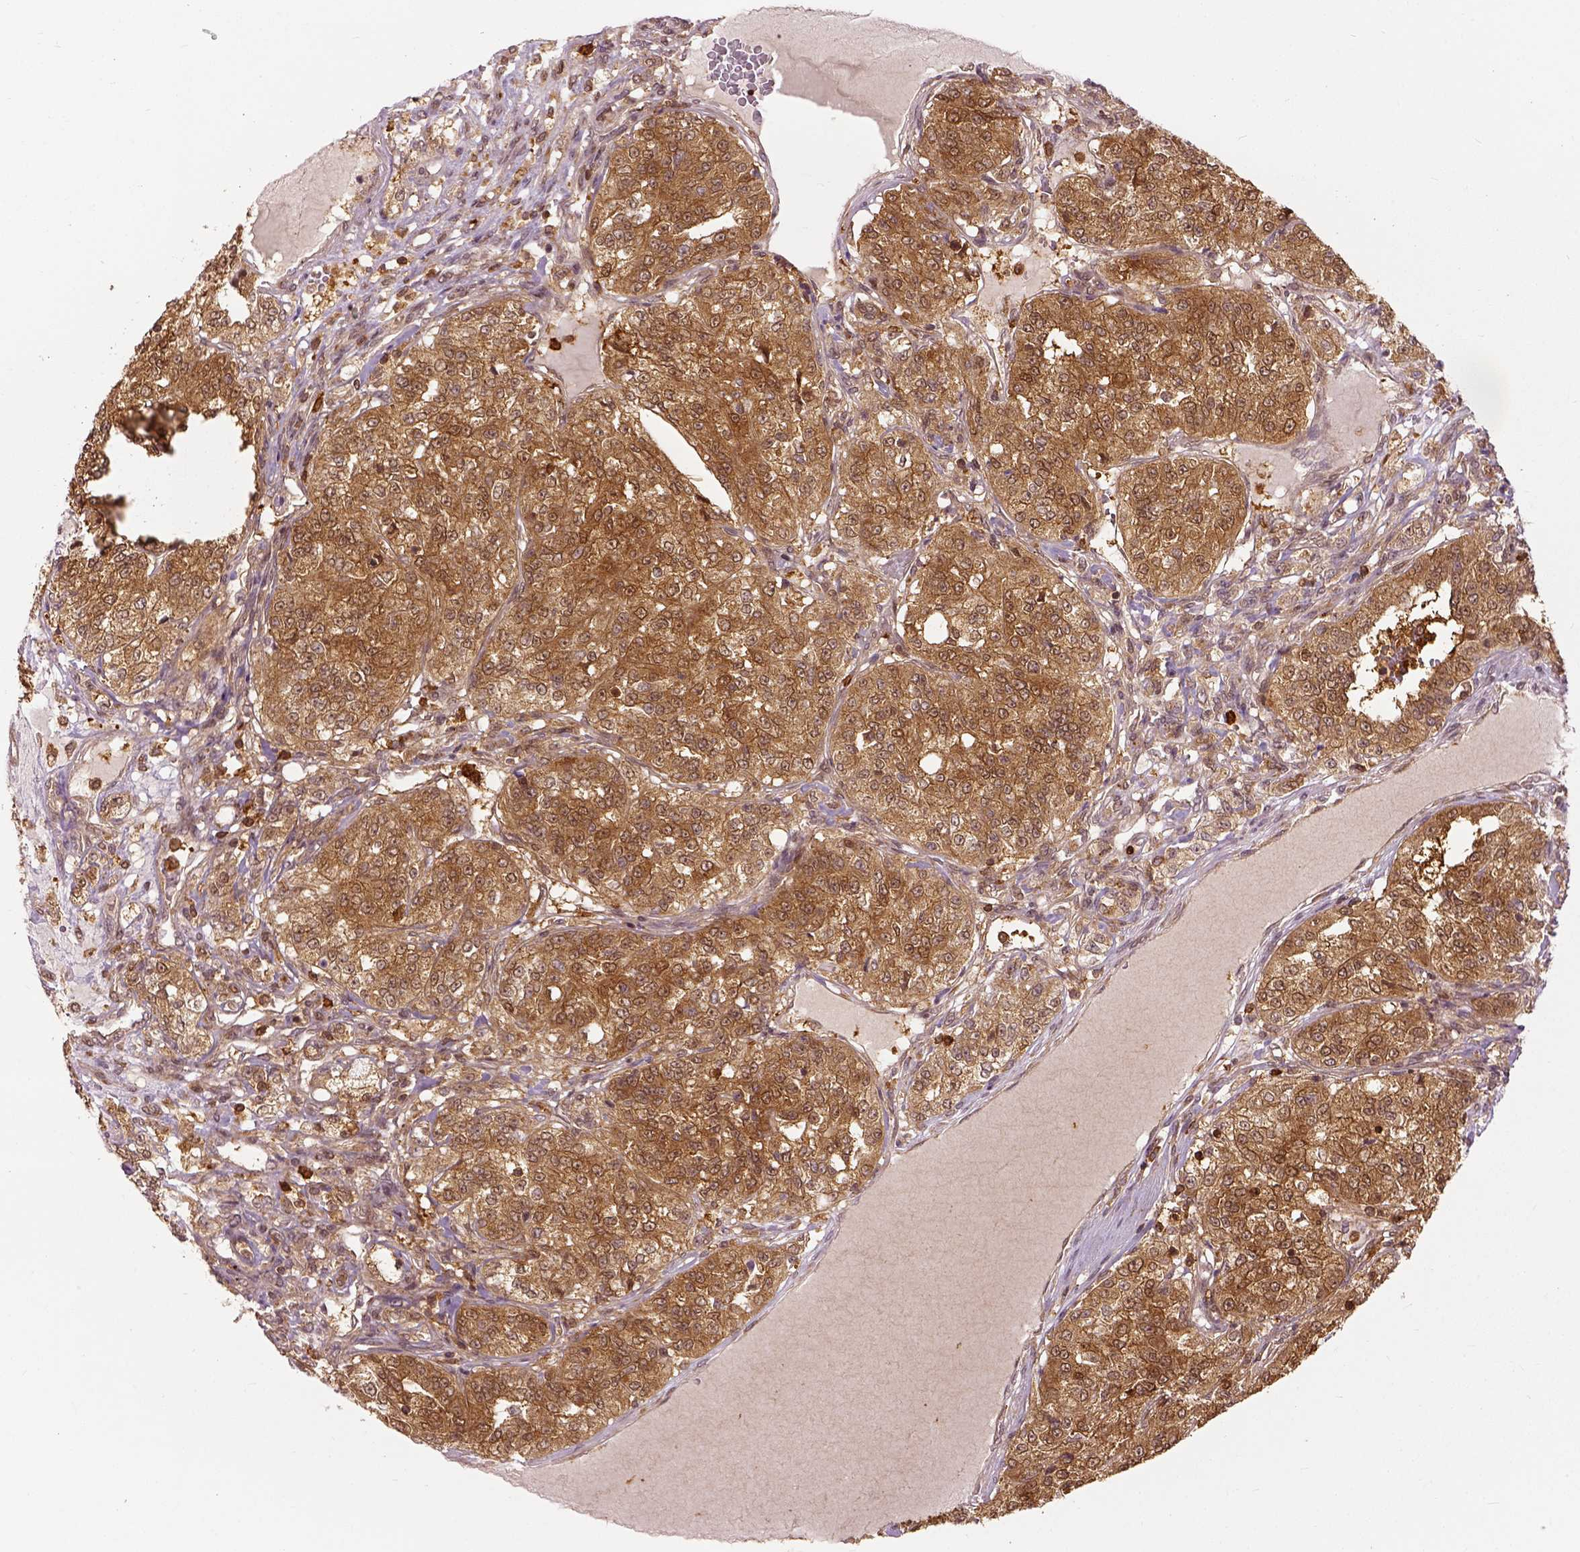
{"staining": {"intensity": "moderate", "quantity": ">75%", "location": "cytoplasmic/membranous"}, "tissue": "renal cancer", "cell_type": "Tumor cells", "image_type": "cancer", "snomed": [{"axis": "morphology", "description": "Adenocarcinoma, NOS"}, {"axis": "topography", "description": "Kidney"}], "caption": "IHC (DAB) staining of adenocarcinoma (renal) displays moderate cytoplasmic/membranous protein expression in approximately >75% of tumor cells.", "gene": "GPI", "patient": {"sex": "female", "age": 63}}